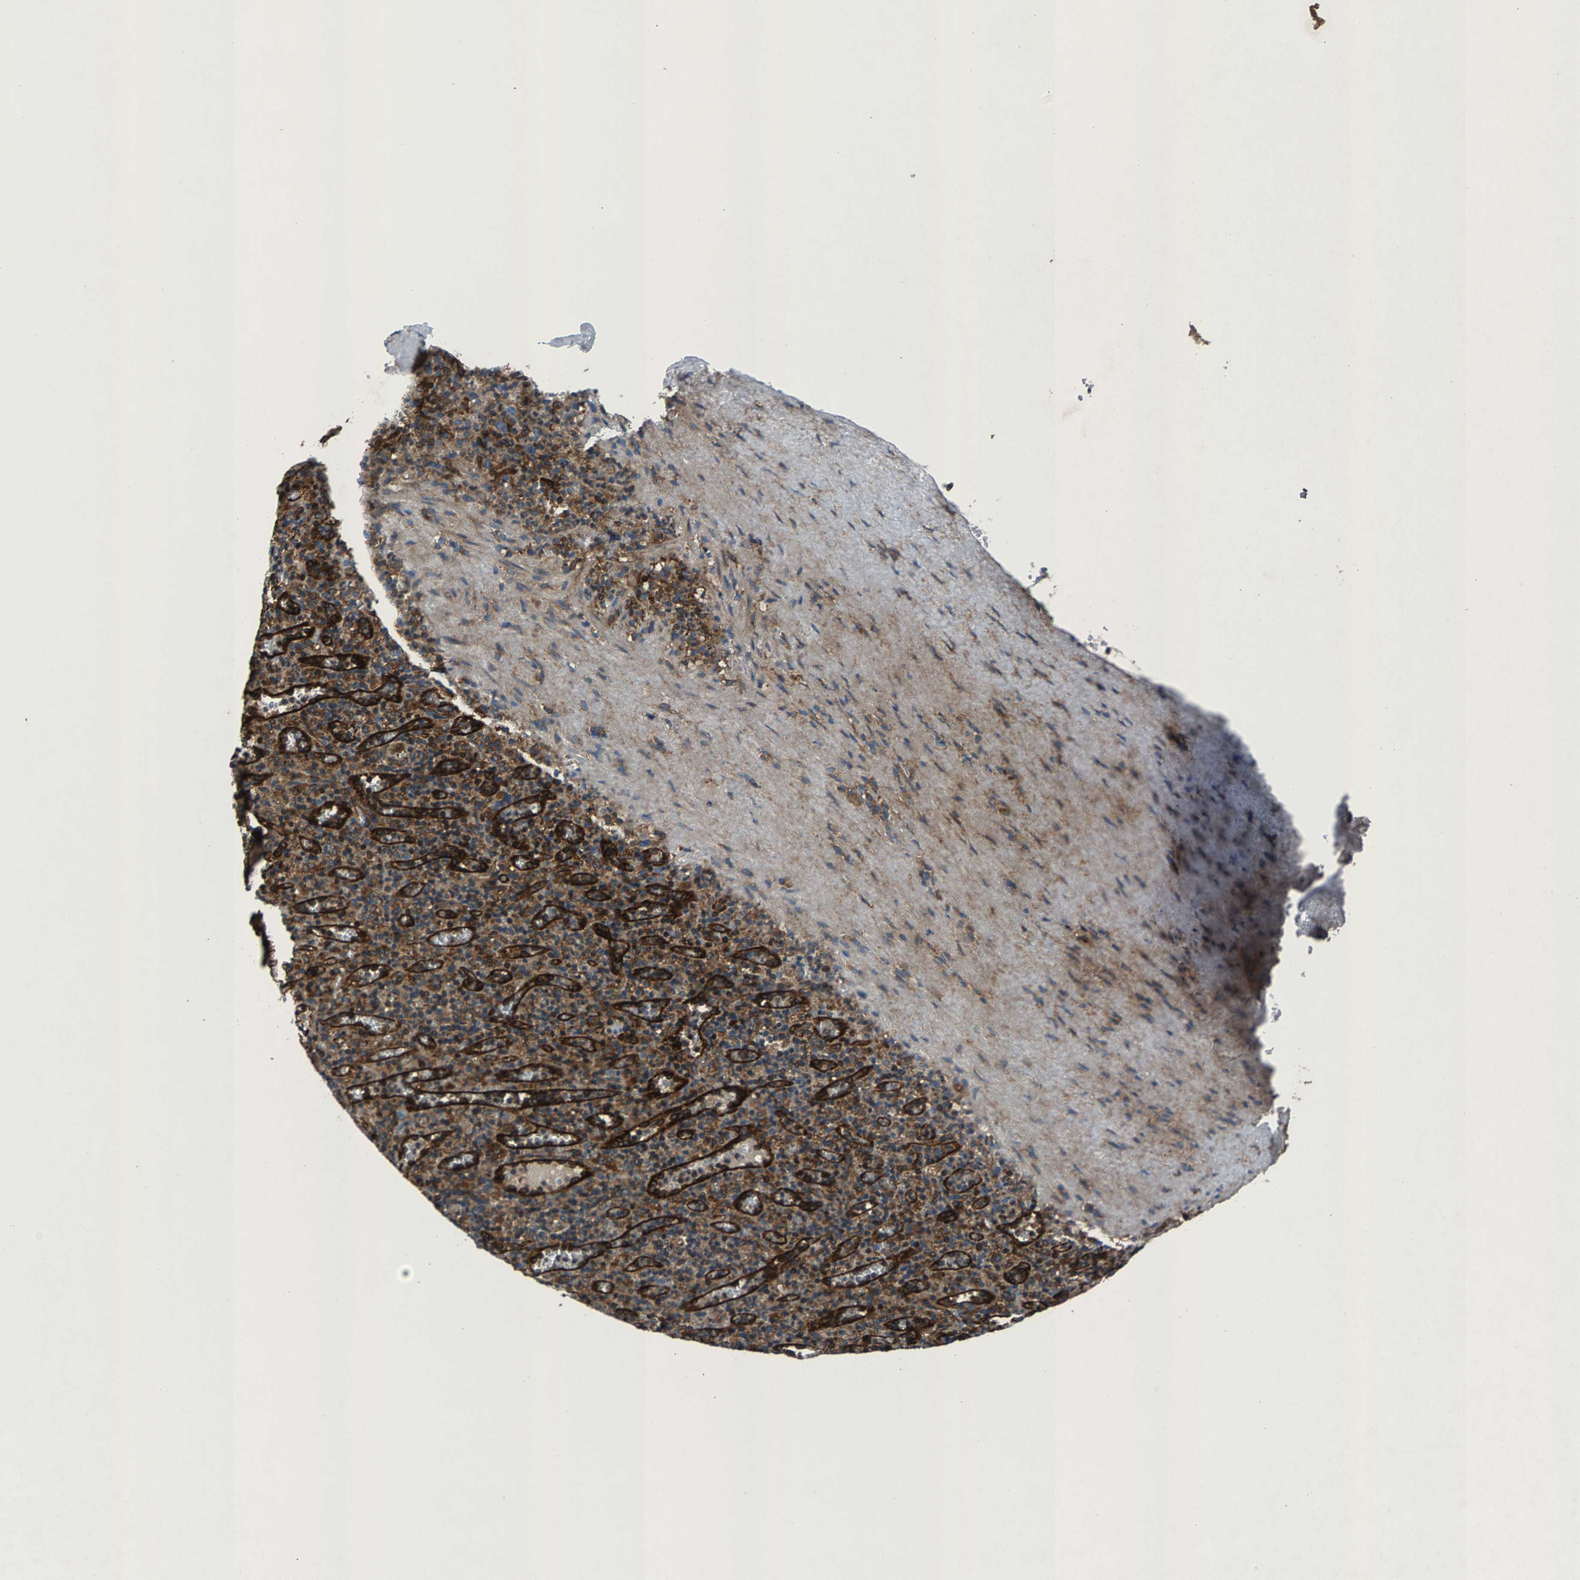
{"staining": {"intensity": "moderate", "quantity": "25%-75%", "location": "cytoplasmic/membranous"}, "tissue": "spleen", "cell_type": "Cells in red pulp", "image_type": "normal", "snomed": [{"axis": "morphology", "description": "Normal tissue, NOS"}, {"axis": "topography", "description": "Spleen"}], "caption": "Protein expression analysis of benign human spleen reveals moderate cytoplasmic/membranous staining in approximately 25%-75% of cells in red pulp. (DAB IHC with brightfield microscopy, high magnification).", "gene": "LPCAT1", "patient": {"sex": "female", "age": 74}}